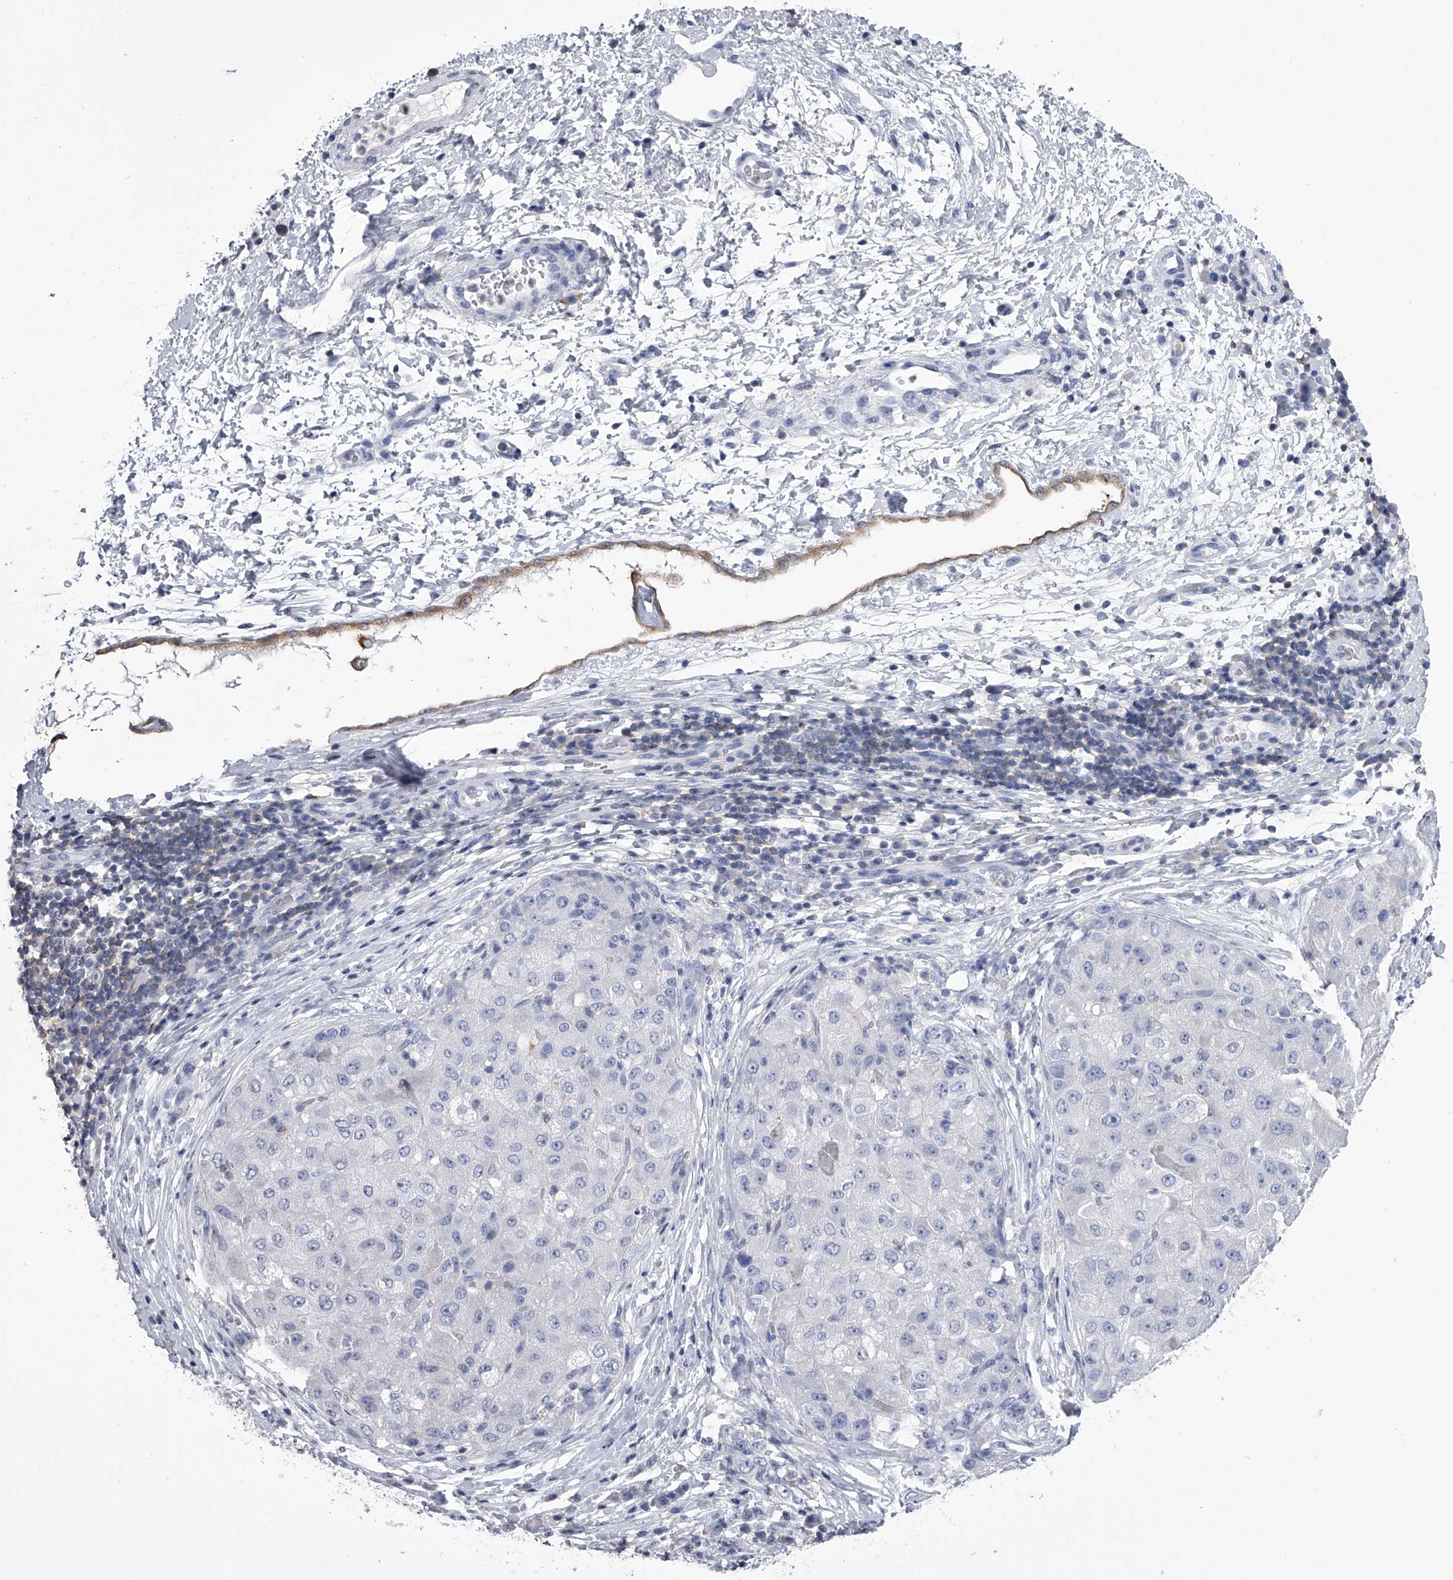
{"staining": {"intensity": "negative", "quantity": "none", "location": "none"}, "tissue": "liver cancer", "cell_type": "Tumor cells", "image_type": "cancer", "snomed": [{"axis": "morphology", "description": "Carcinoma, Hepatocellular, NOS"}, {"axis": "topography", "description": "Liver"}], "caption": "Liver cancer stained for a protein using immunohistochemistry (IHC) shows no positivity tumor cells.", "gene": "TASP1", "patient": {"sex": "male", "age": 80}}